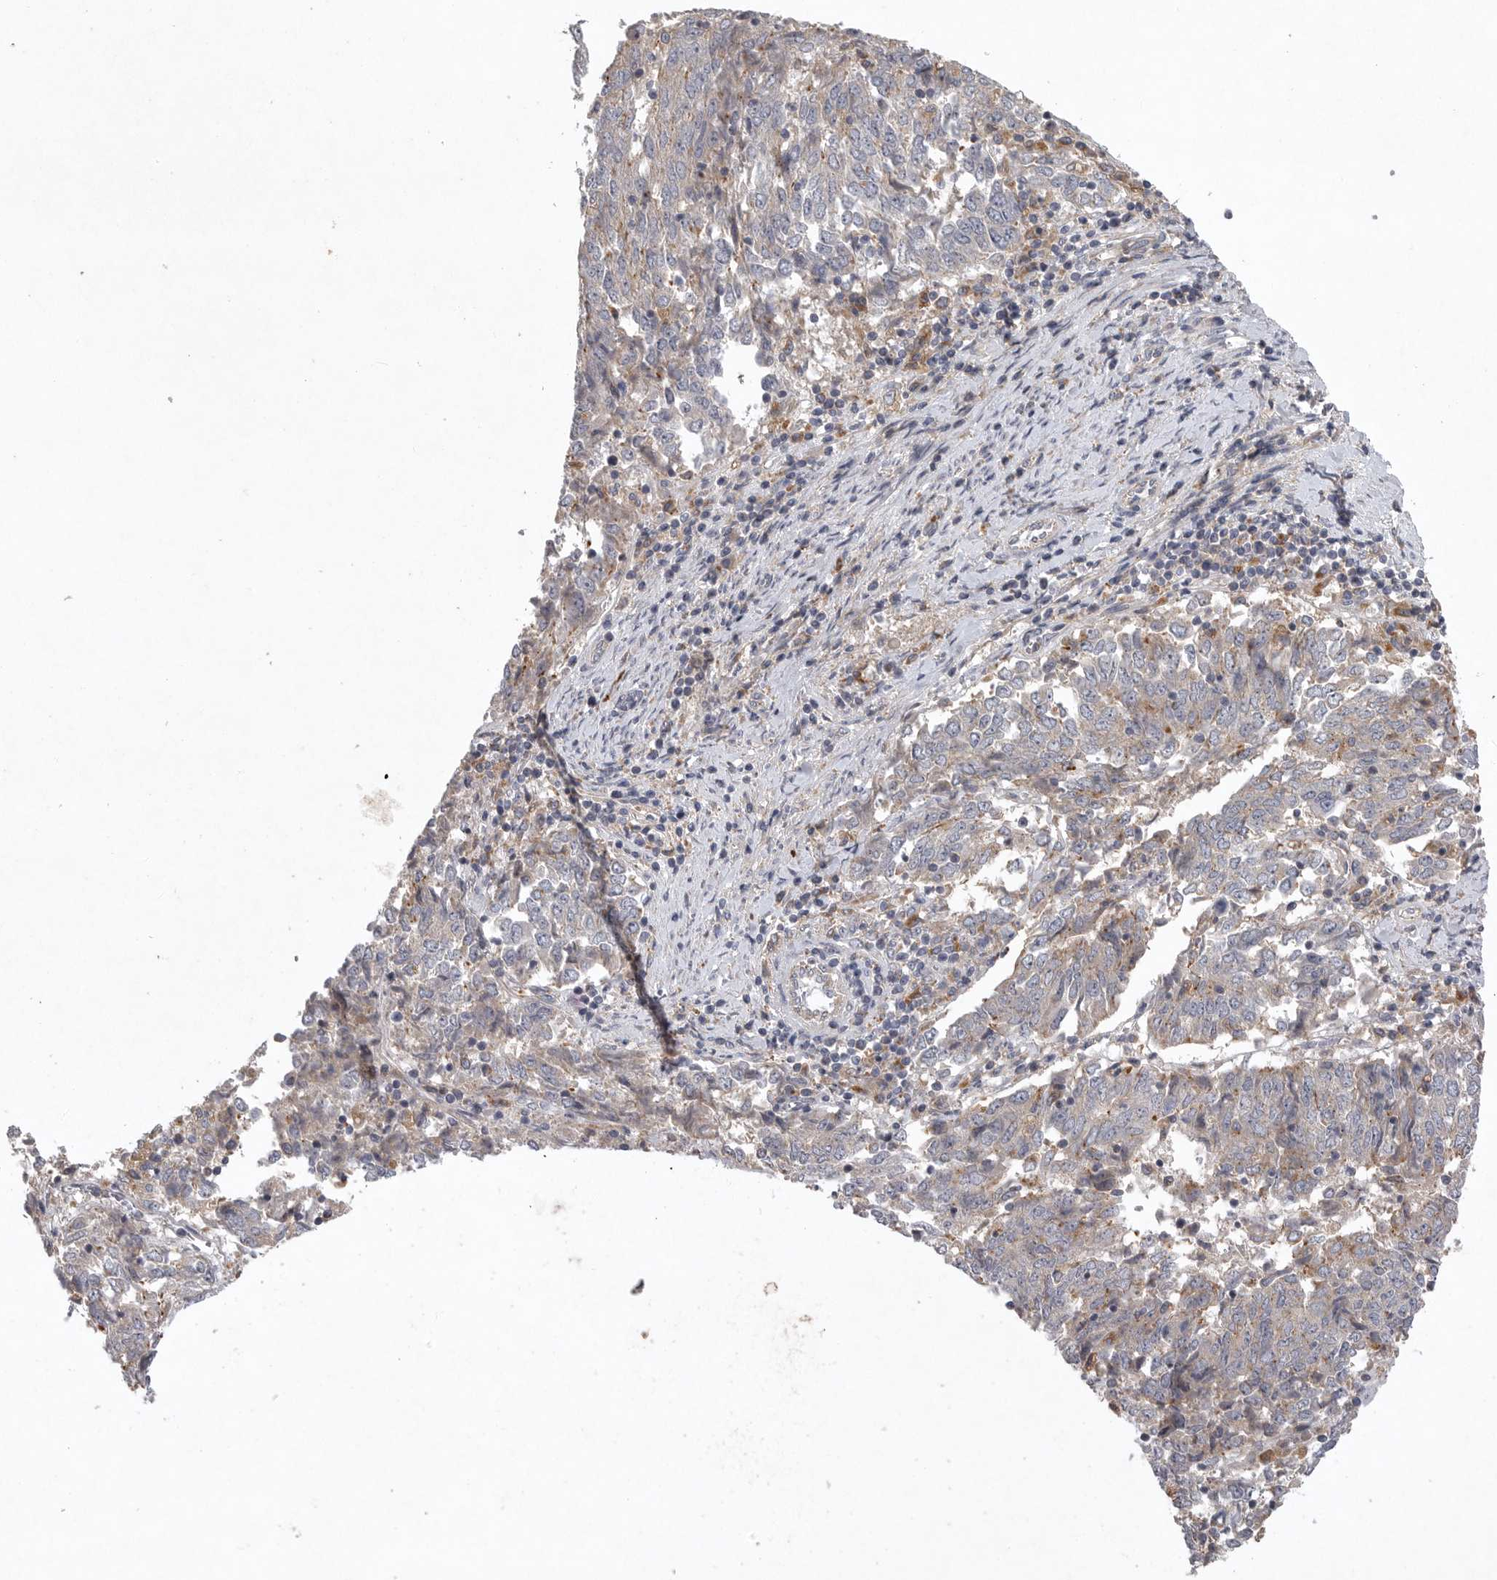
{"staining": {"intensity": "weak", "quantity": "25%-75%", "location": "cytoplasmic/membranous"}, "tissue": "endometrial cancer", "cell_type": "Tumor cells", "image_type": "cancer", "snomed": [{"axis": "morphology", "description": "Adenocarcinoma, NOS"}, {"axis": "topography", "description": "Endometrium"}], "caption": "Immunohistochemical staining of endometrial cancer reveals low levels of weak cytoplasmic/membranous protein expression in approximately 25%-75% of tumor cells.", "gene": "LAMTOR3", "patient": {"sex": "female", "age": 80}}